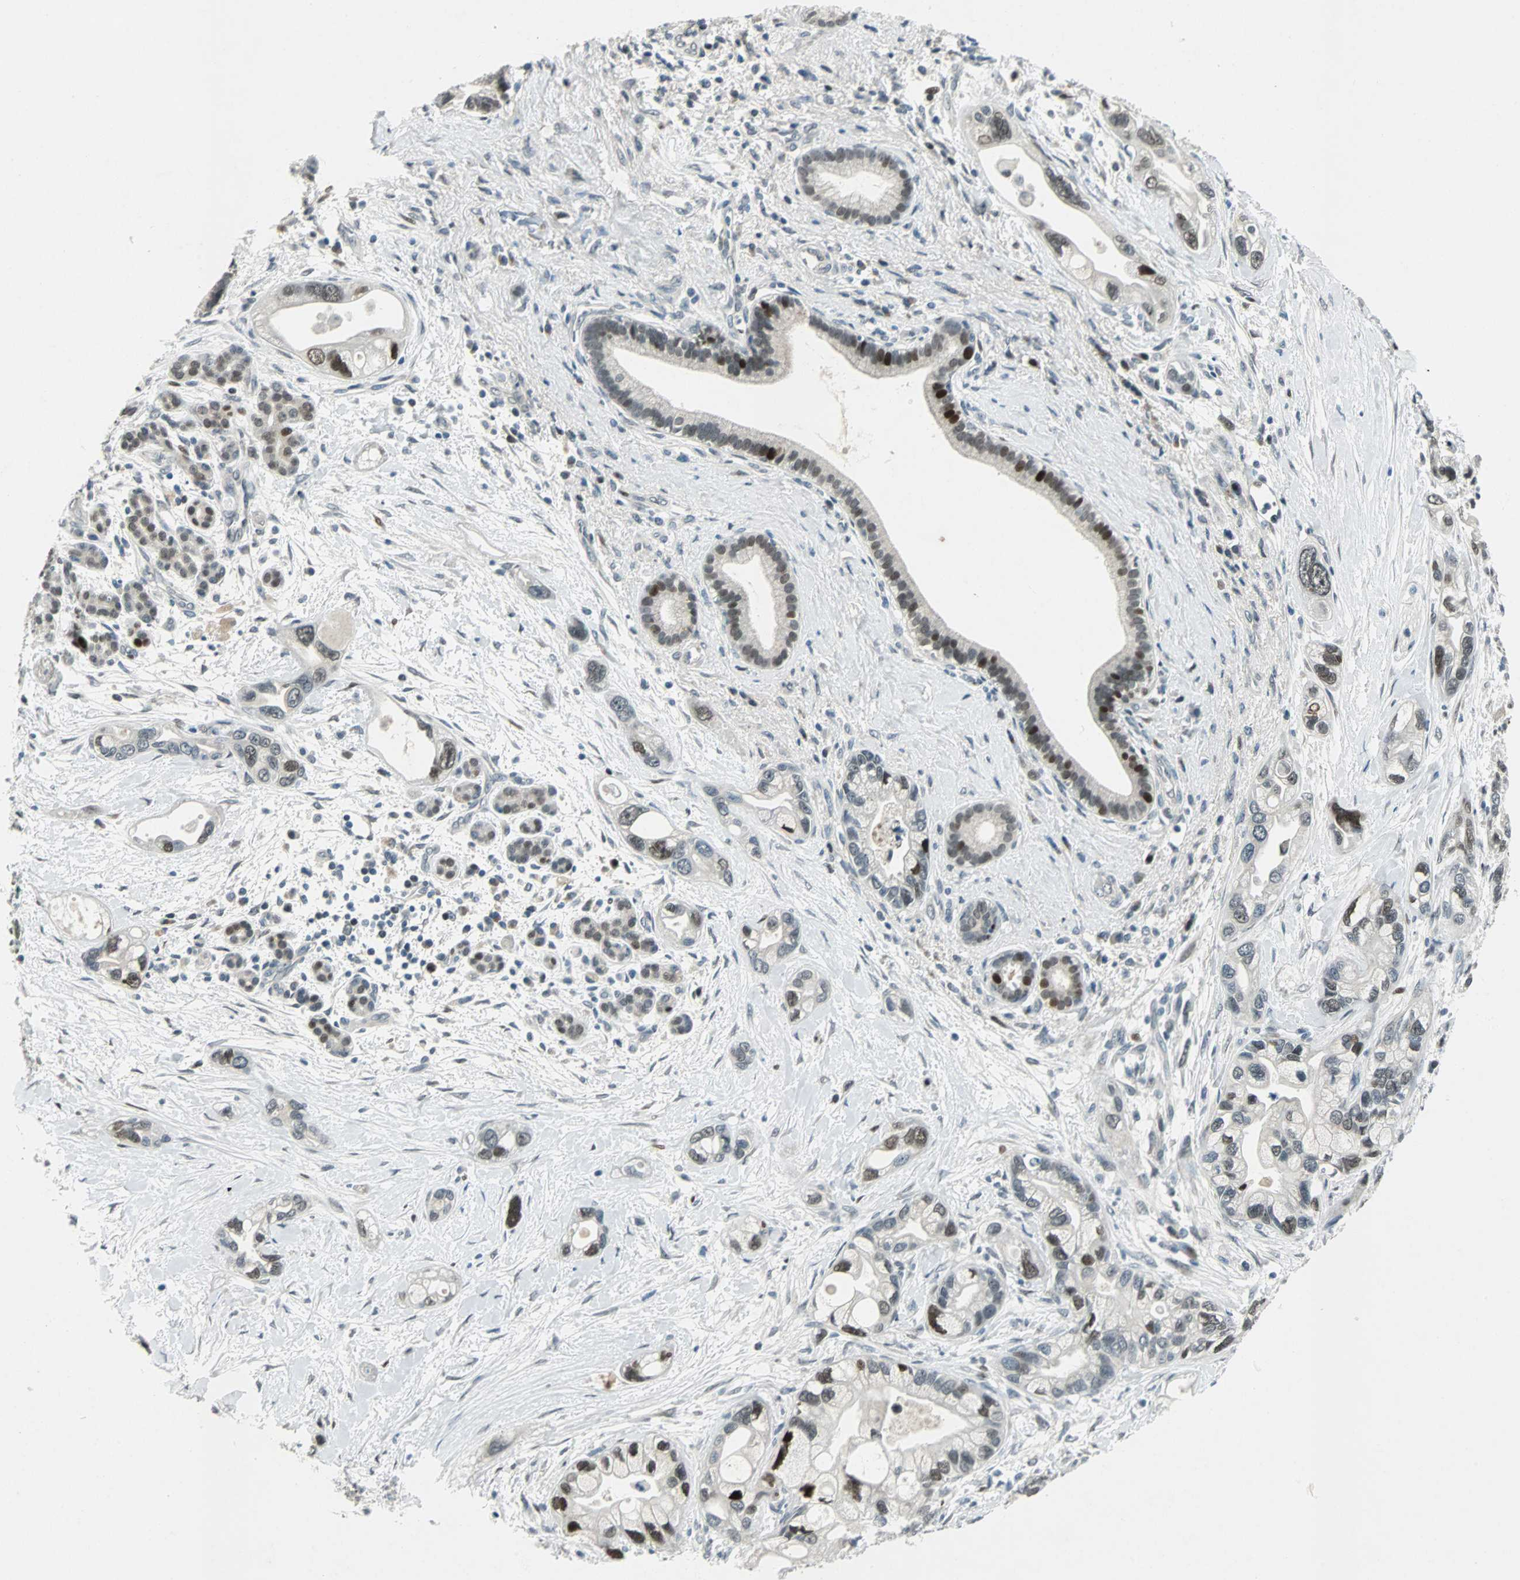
{"staining": {"intensity": "strong", "quantity": "<25%", "location": "nuclear"}, "tissue": "pancreatic cancer", "cell_type": "Tumor cells", "image_type": "cancer", "snomed": [{"axis": "morphology", "description": "Adenocarcinoma, NOS"}, {"axis": "topography", "description": "Pancreas"}], "caption": "Immunohistochemistry staining of adenocarcinoma (pancreatic), which reveals medium levels of strong nuclear staining in approximately <25% of tumor cells indicating strong nuclear protein positivity. The staining was performed using DAB (3,3'-diaminobenzidine) (brown) for protein detection and nuclei were counterstained in hematoxylin (blue).", "gene": "AJUBA", "patient": {"sex": "female", "age": 77}}